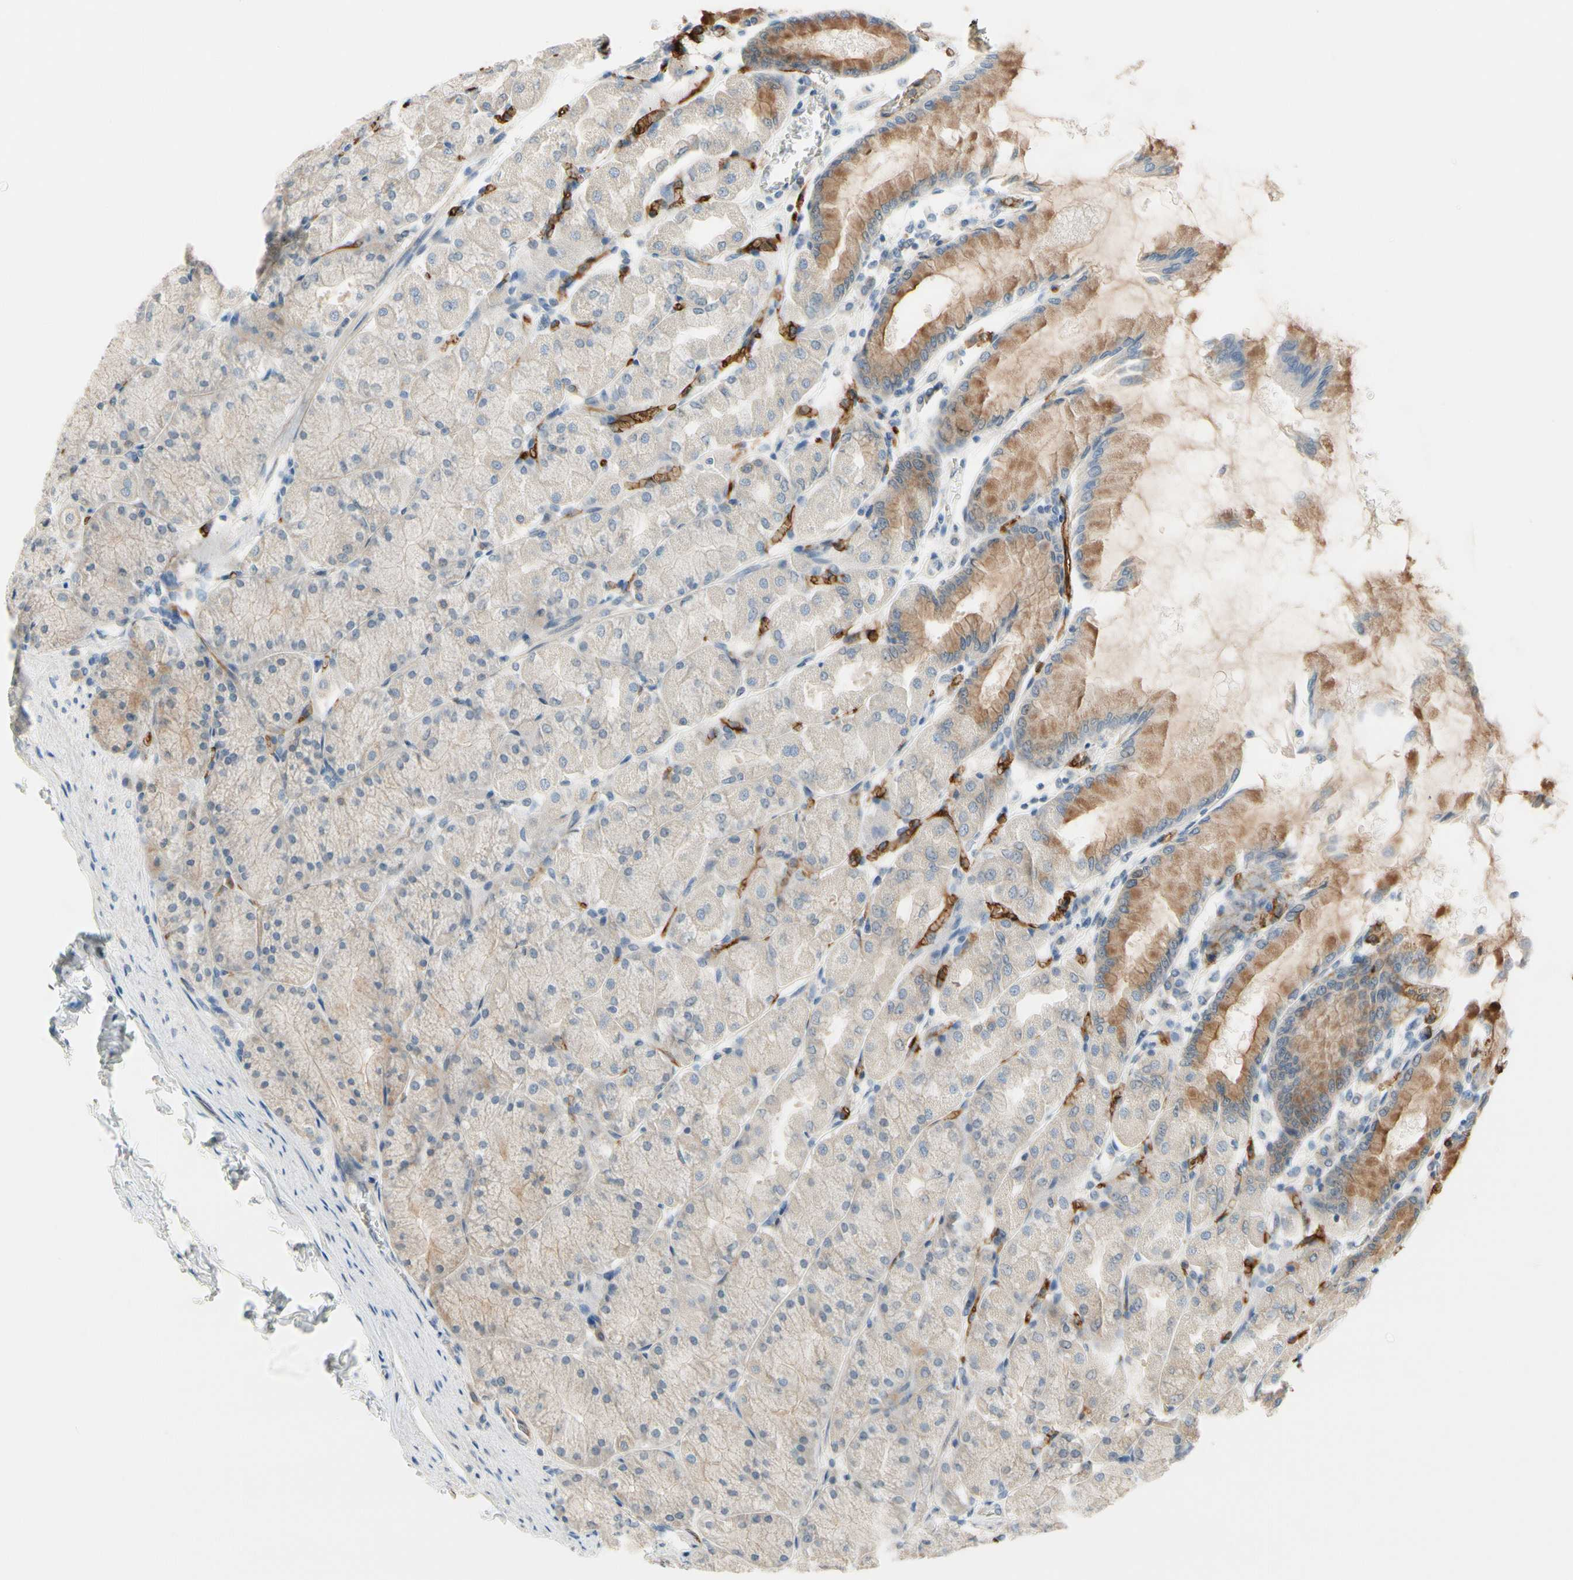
{"staining": {"intensity": "moderate", "quantity": "25%-75%", "location": "cytoplasmic/membranous"}, "tissue": "stomach", "cell_type": "Glandular cells", "image_type": "normal", "snomed": [{"axis": "morphology", "description": "Normal tissue, NOS"}, {"axis": "topography", "description": "Stomach, upper"}], "caption": "High-power microscopy captured an immunohistochemistry (IHC) image of unremarkable stomach, revealing moderate cytoplasmic/membranous staining in about 25%-75% of glandular cells.", "gene": "CFAP36", "patient": {"sex": "female", "age": 56}}